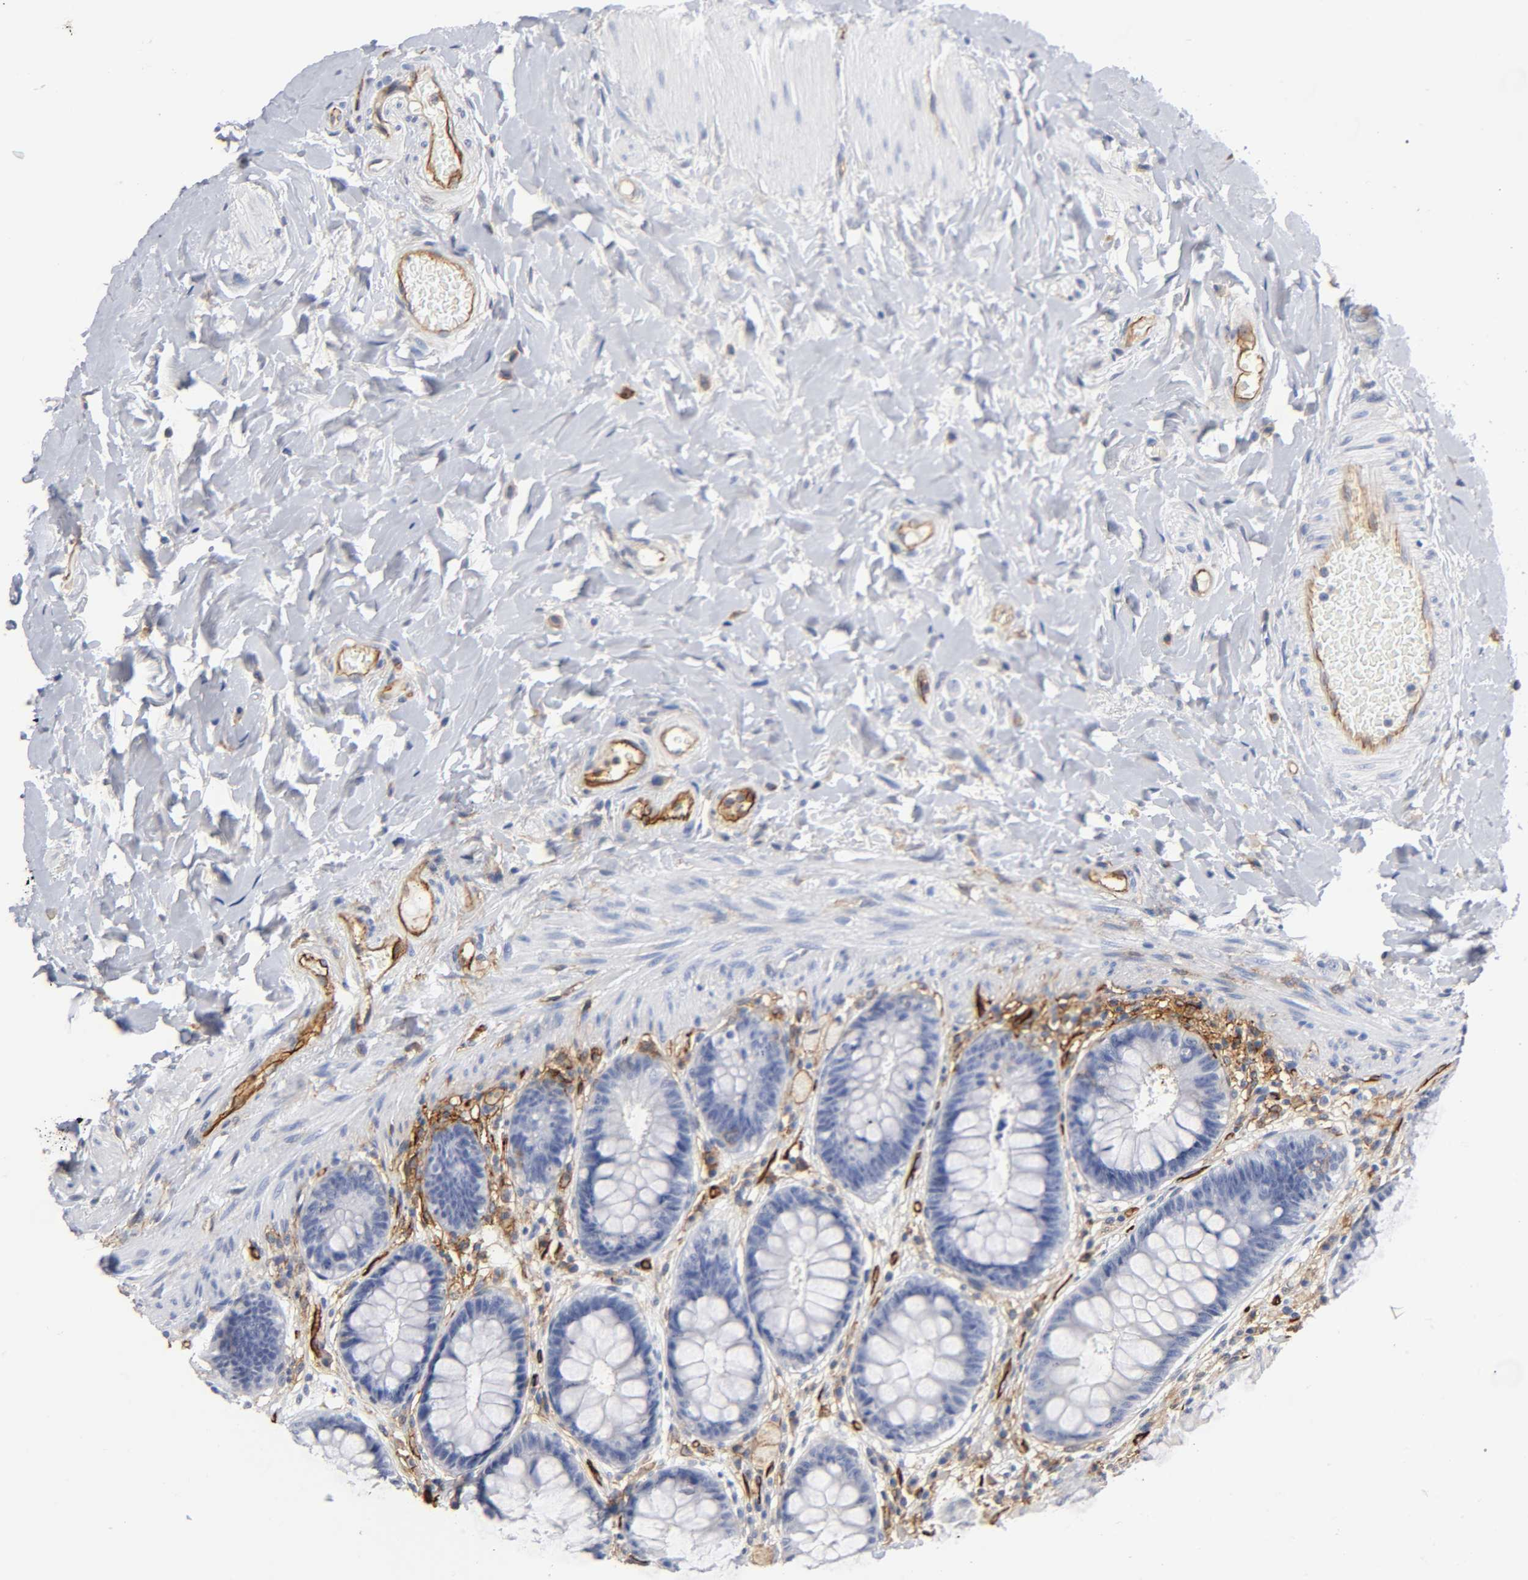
{"staining": {"intensity": "negative", "quantity": "none", "location": "none"}, "tissue": "rectum", "cell_type": "Glandular cells", "image_type": "normal", "snomed": [{"axis": "morphology", "description": "Normal tissue, NOS"}, {"axis": "topography", "description": "Rectum"}], "caption": "Protein analysis of normal rectum exhibits no significant positivity in glandular cells.", "gene": "ICAM1", "patient": {"sex": "female", "age": 46}}